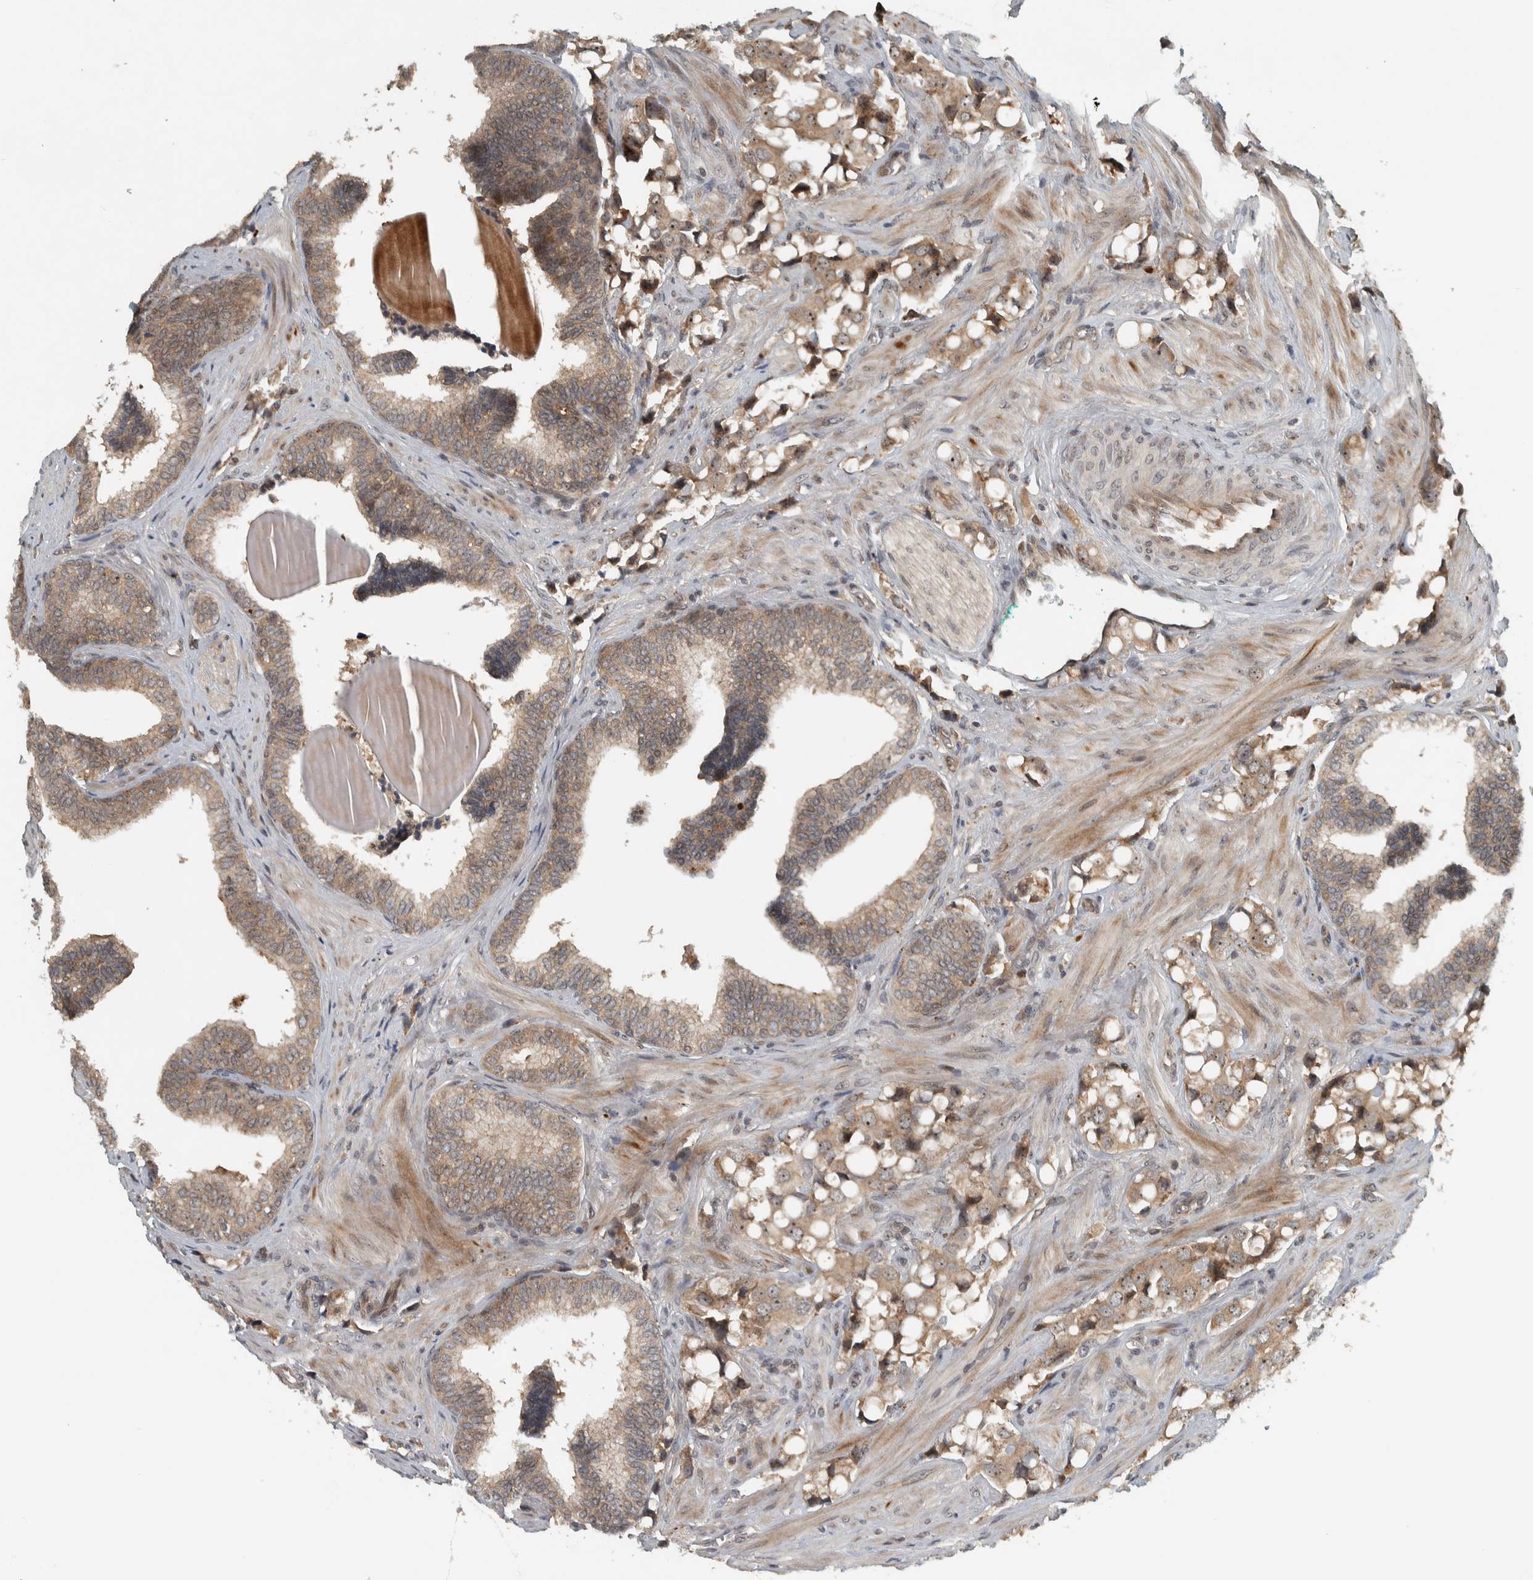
{"staining": {"intensity": "weak", "quantity": ">75%", "location": "cytoplasmic/membranous,nuclear"}, "tissue": "prostate cancer", "cell_type": "Tumor cells", "image_type": "cancer", "snomed": [{"axis": "morphology", "description": "Adenocarcinoma, High grade"}, {"axis": "topography", "description": "Prostate"}], "caption": "This image demonstrates immunohistochemistry staining of human adenocarcinoma (high-grade) (prostate), with low weak cytoplasmic/membranous and nuclear positivity in about >75% of tumor cells.", "gene": "XPO5", "patient": {"sex": "male", "age": 52}}